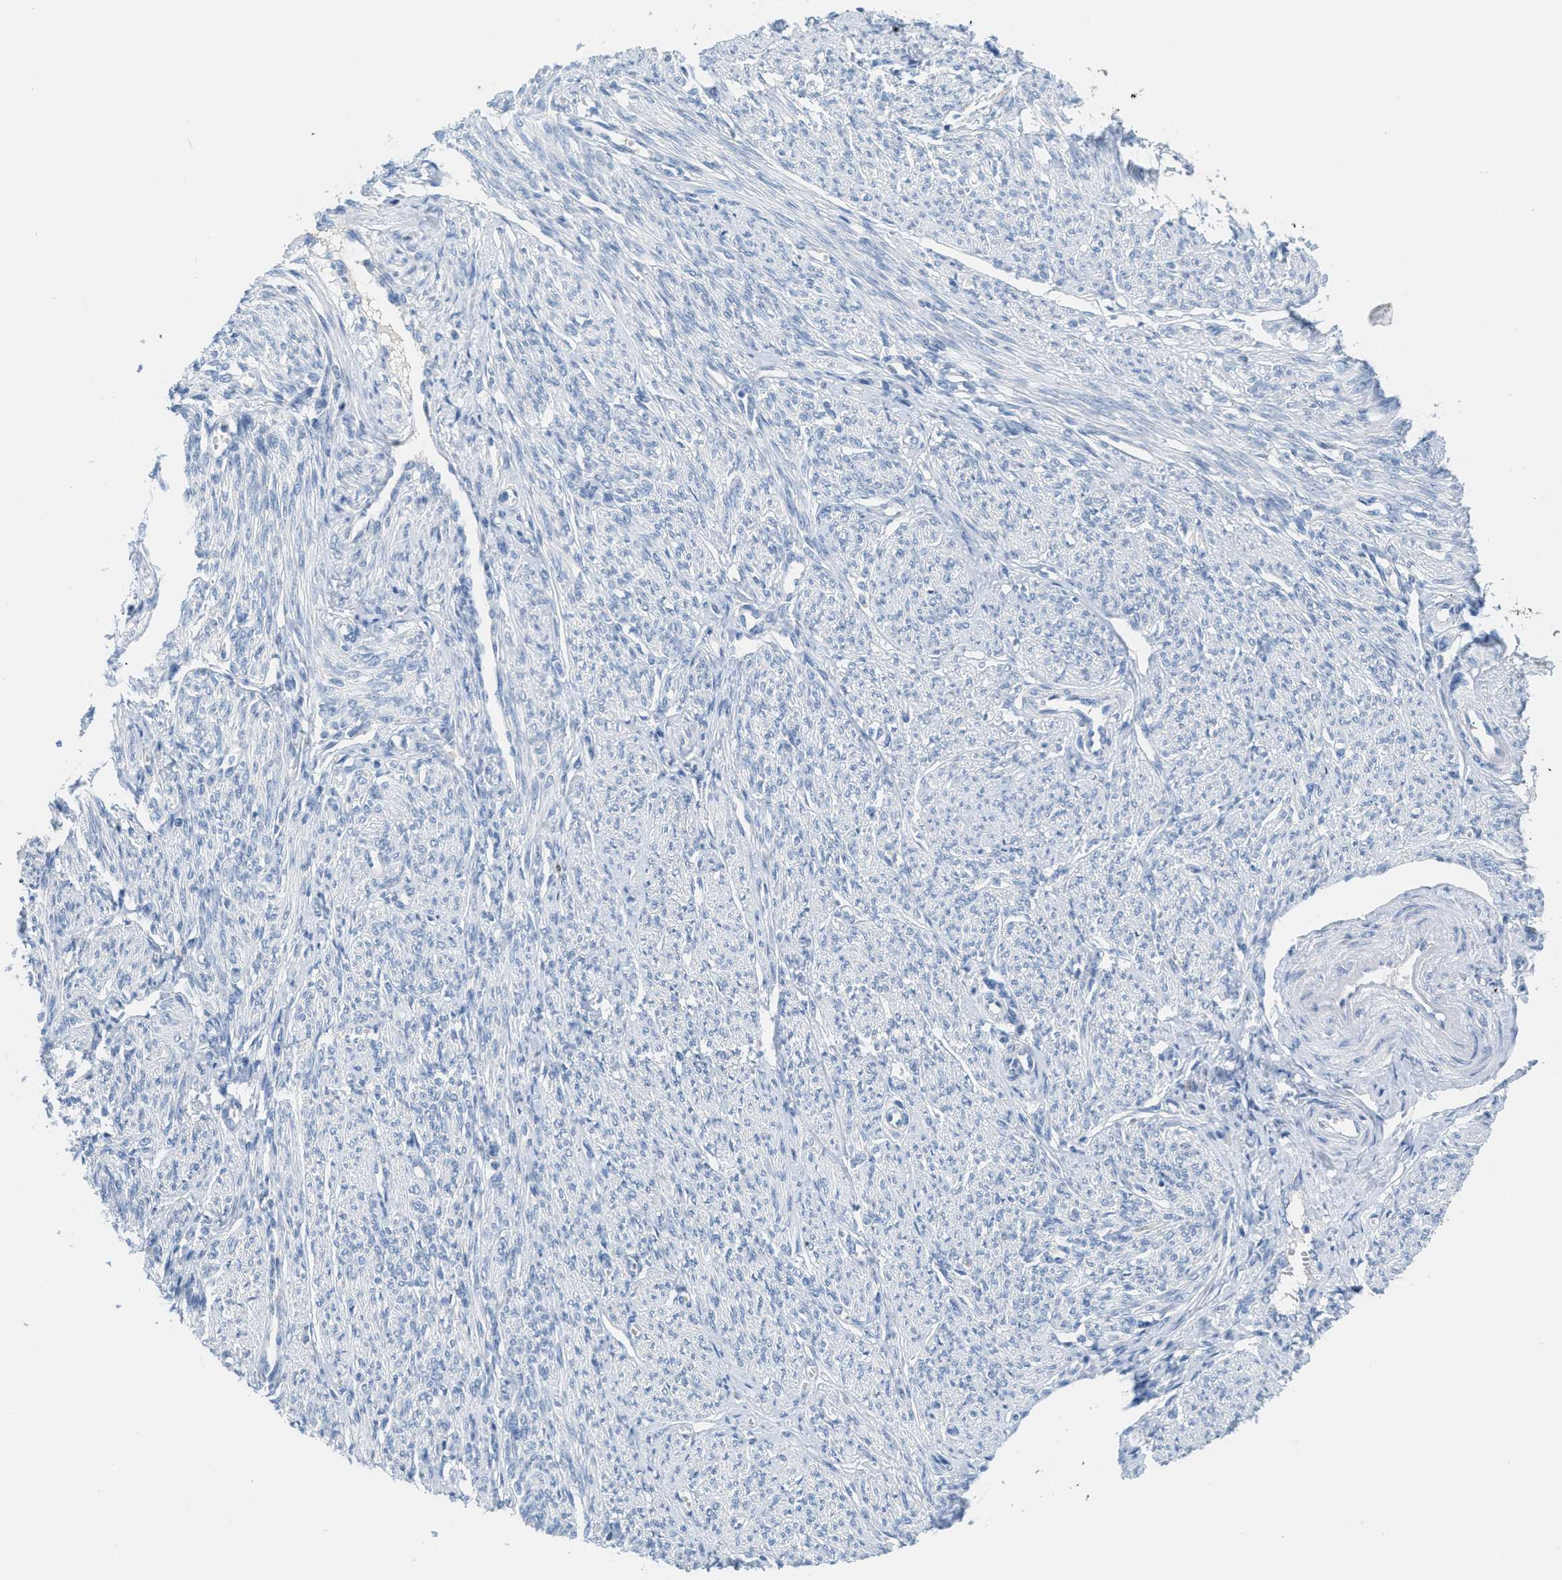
{"staining": {"intensity": "negative", "quantity": "none", "location": "none"}, "tissue": "smooth muscle", "cell_type": "Smooth muscle cells", "image_type": "normal", "snomed": [{"axis": "morphology", "description": "Normal tissue, NOS"}, {"axis": "topography", "description": "Smooth muscle"}], "caption": "The immunohistochemistry (IHC) histopathology image has no significant positivity in smooth muscle cells of smooth muscle. Brightfield microscopy of immunohistochemistry (IHC) stained with DAB (brown) and hematoxylin (blue), captured at high magnification.", "gene": "ORC6", "patient": {"sex": "female", "age": 65}}